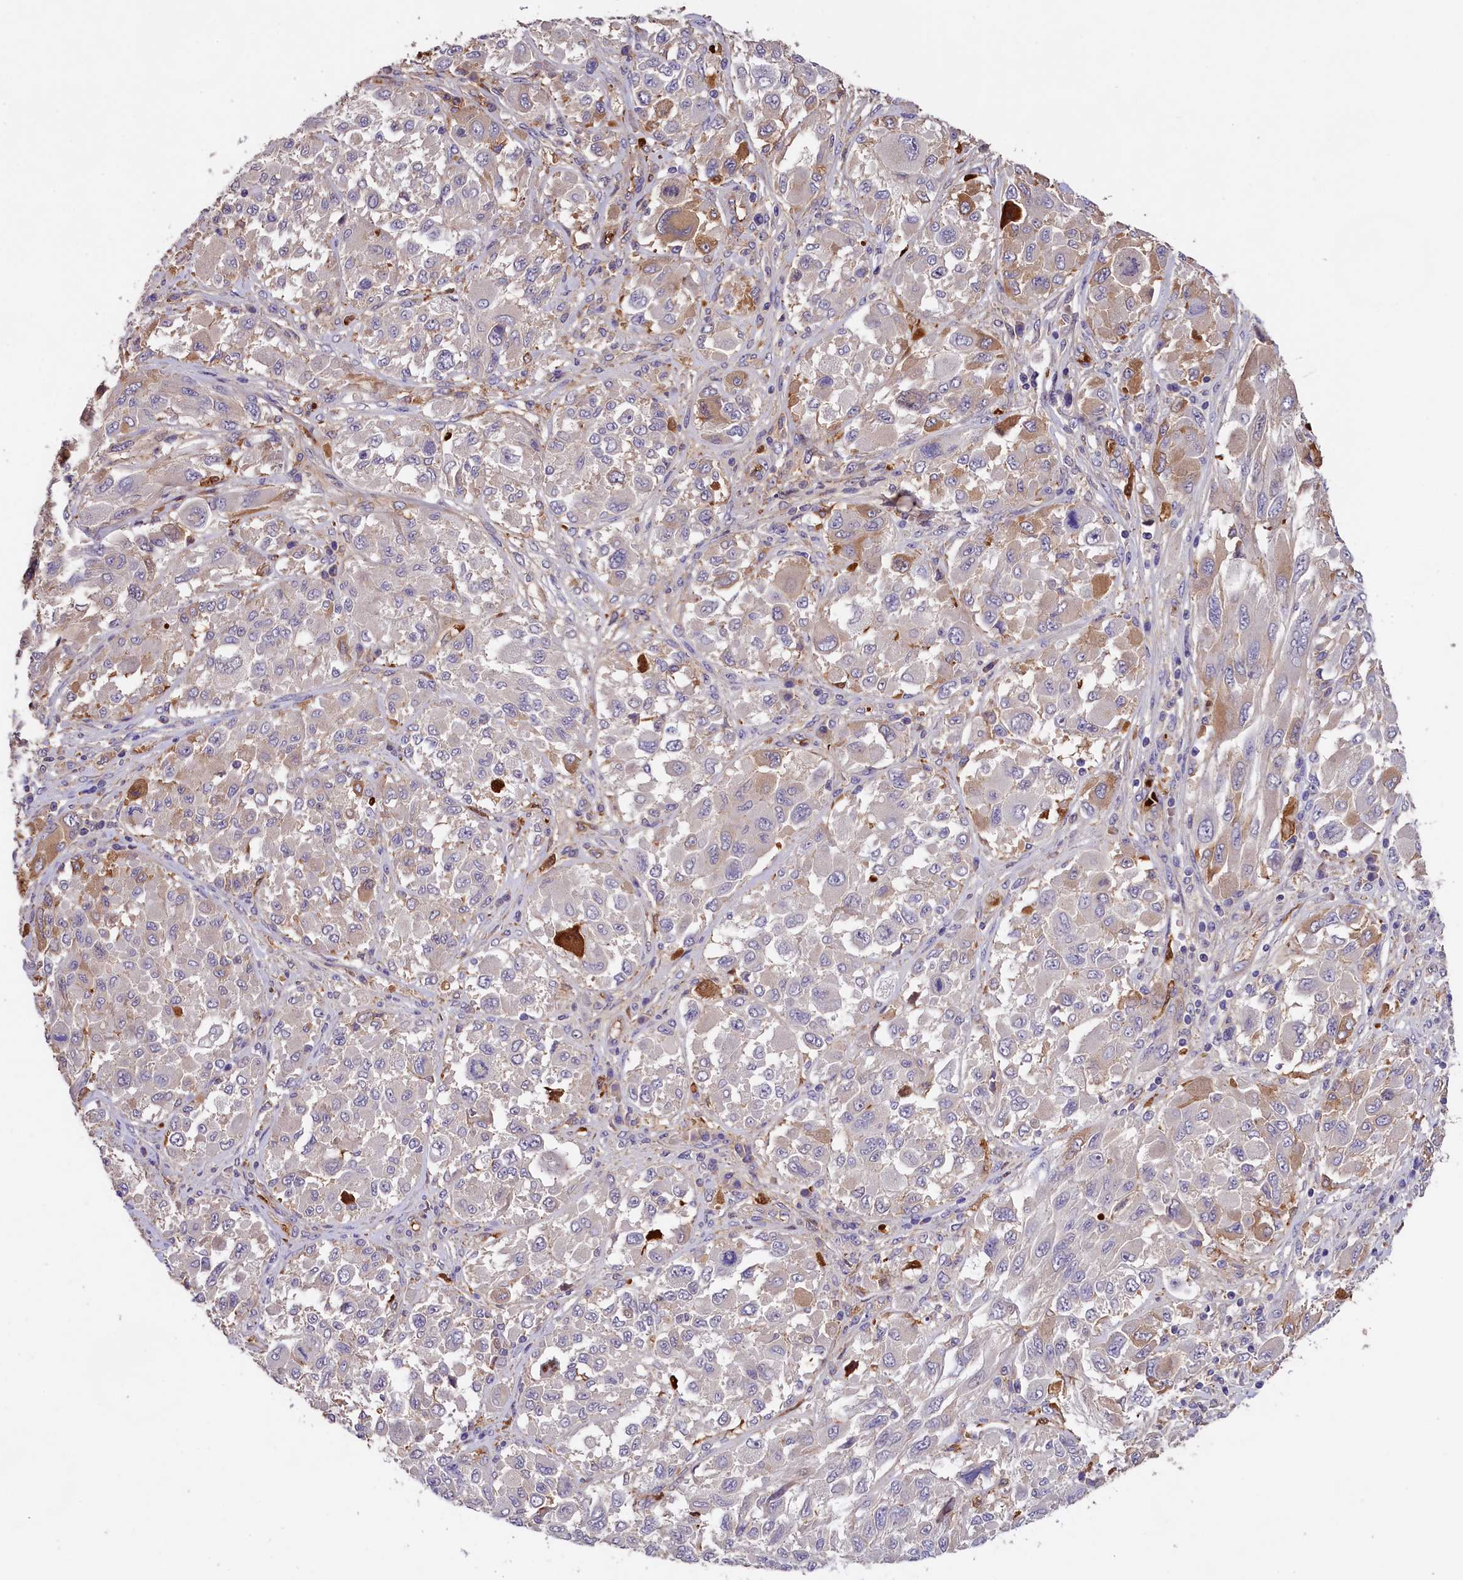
{"staining": {"intensity": "weak", "quantity": "<25%", "location": "cytoplasmic/membranous"}, "tissue": "melanoma", "cell_type": "Tumor cells", "image_type": "cancer", "snomed": [{"axis": "morphology", "description": "Malignant melanoma, NOS"}, {"axis": "topography", "description": "Skin"}], "caption": "This is a histopathology image of IHC staining of malignant melanoma, which shows no positivity in tumor cells. Brightfield microscopy of immunohistochemistry stained with DAB (3,3'-diaminobenzidine) (brown) and hematoxylin (blue), captured at high magnification.", "gene": "PHAF1", "patient": {"sex": "female", "age": 91}}